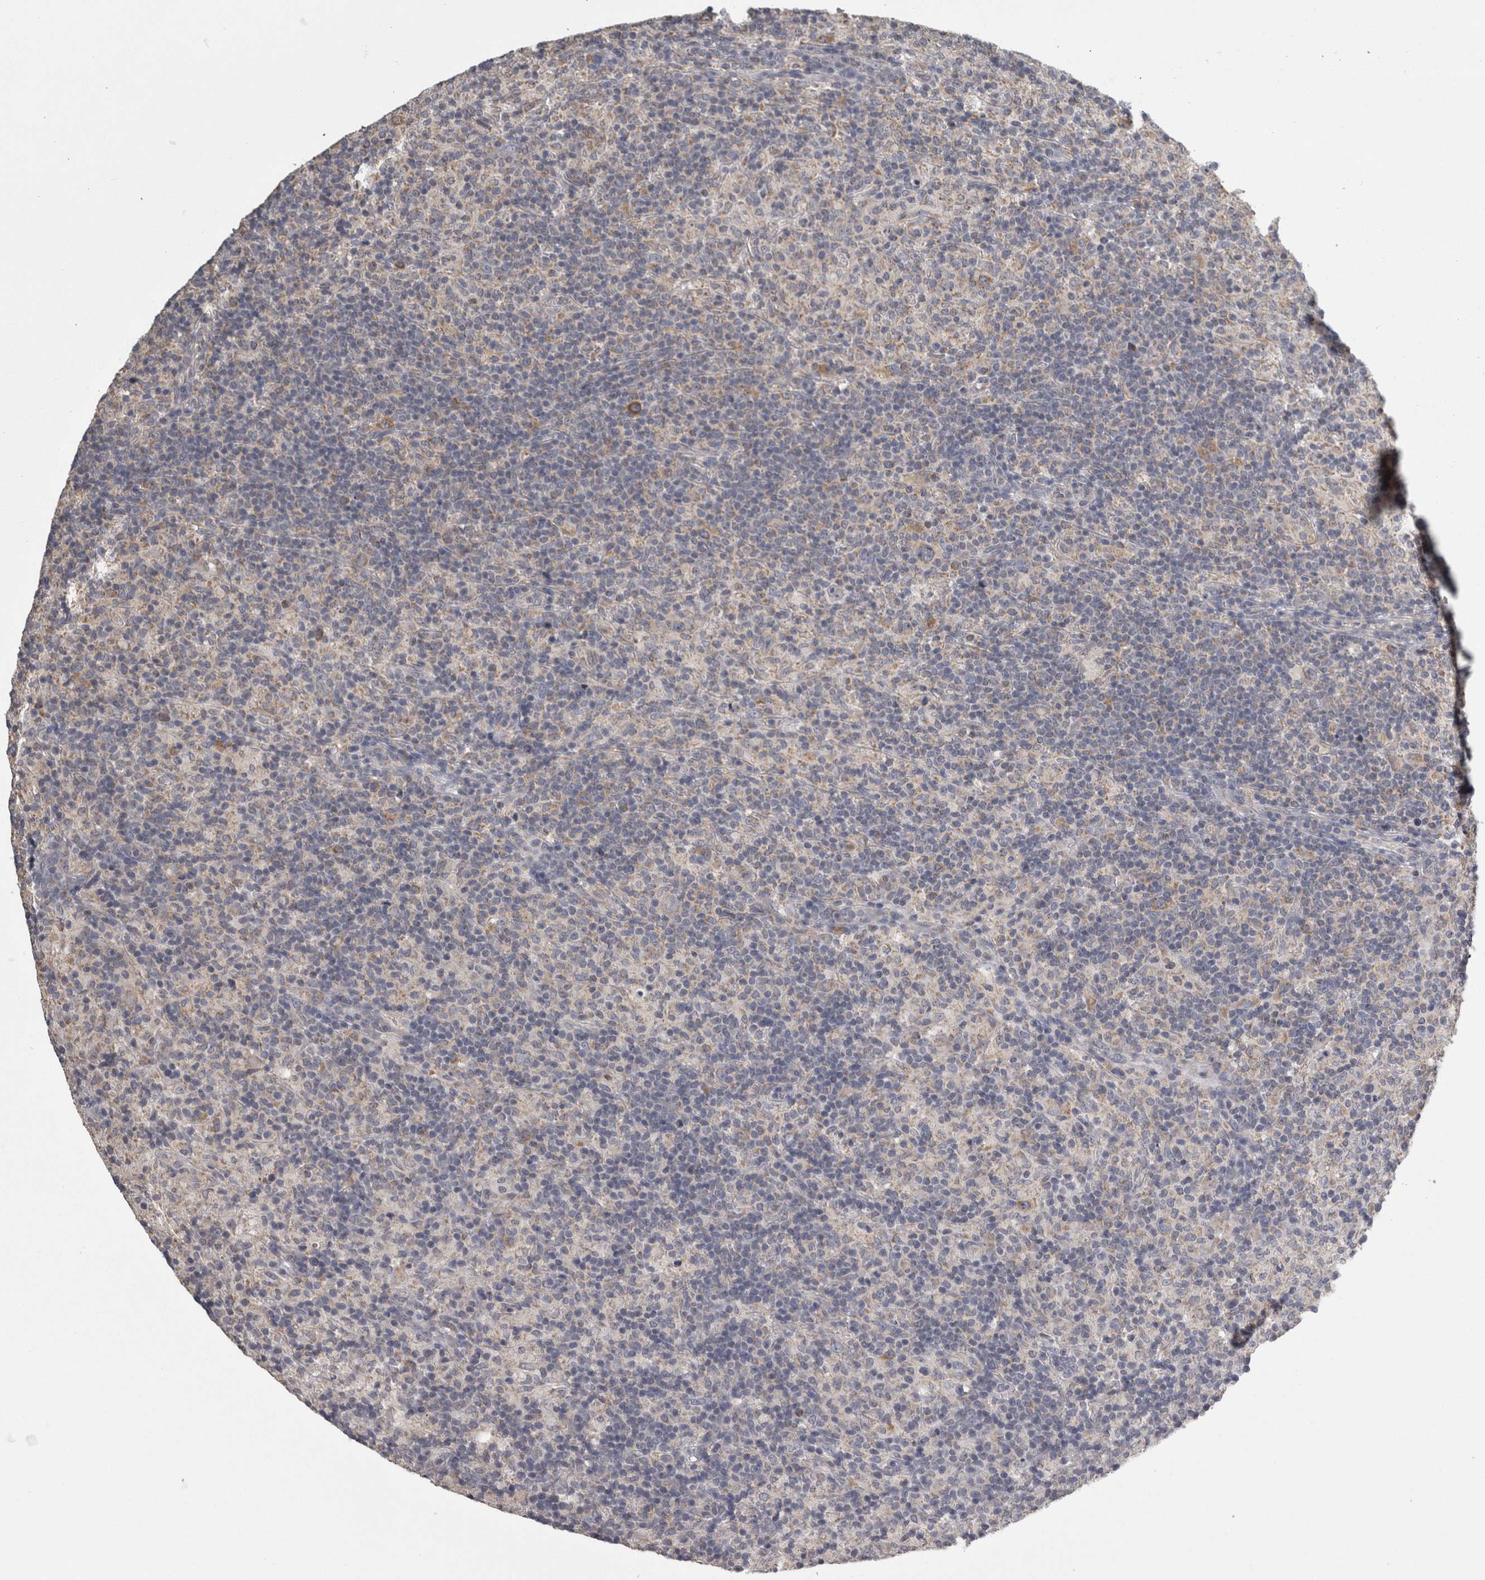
{"staining": {"intensity": "weak", "quantity": "<25%", "location": "cytoplasmic/membranous"}, "tissue": "lymphoma", "cell_type": "Tumor cells", "image_type": "cancer", "snomed": [{"axis": "morphology", "description": "Hodgkin's disease, NOS"}, {"axis": "topography", "description": "Lymph node"}], "caption": "Immunohistochemical staining of human lymphoma displays no significant positivity in tumor cells.", "gene": "FRK", "patient": {"sex": "male", "age": 70}}